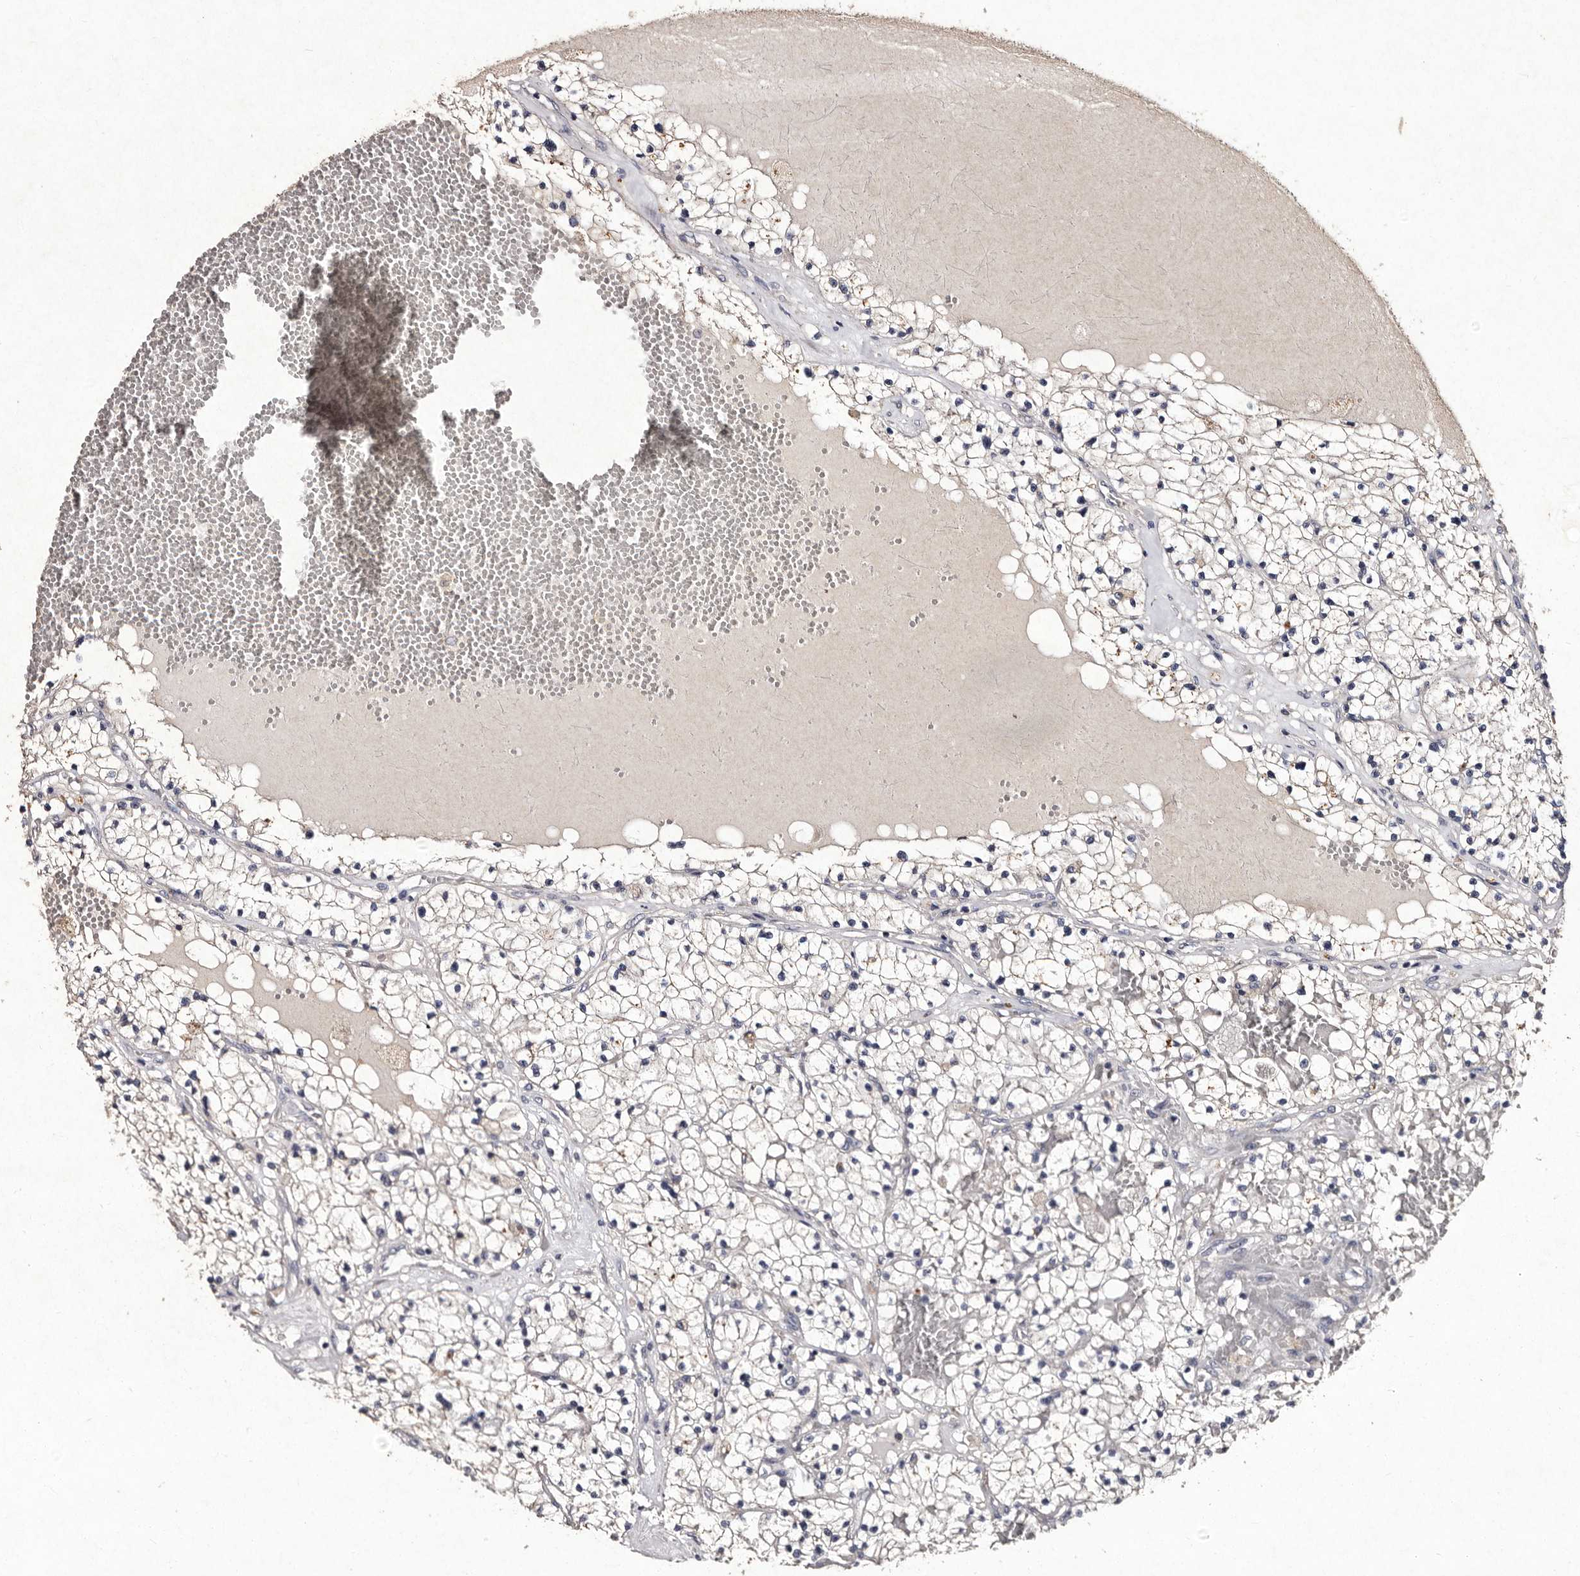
{"staining": {"intensity": "negative", "quantity": "none", "location": "none"}, "tissue": "renal cancer", "cell_type": "Tumor cells", "image_type": "cancer", "snomed": [{"axis": "morphology", "description": "Normal tissue, NOS"}, {"axis": "morphology", "description": "Adenocarcinoma, NOS"}, {"axis": "topography", "description": "Kidney"}], "caption": "DAB immunohistochemical staining of human adenocarcinoma (renal) reveals no significant positivity in tumor cells.", "gene": "TFB1M", "patient": {"sex": "male", "age": 68}}